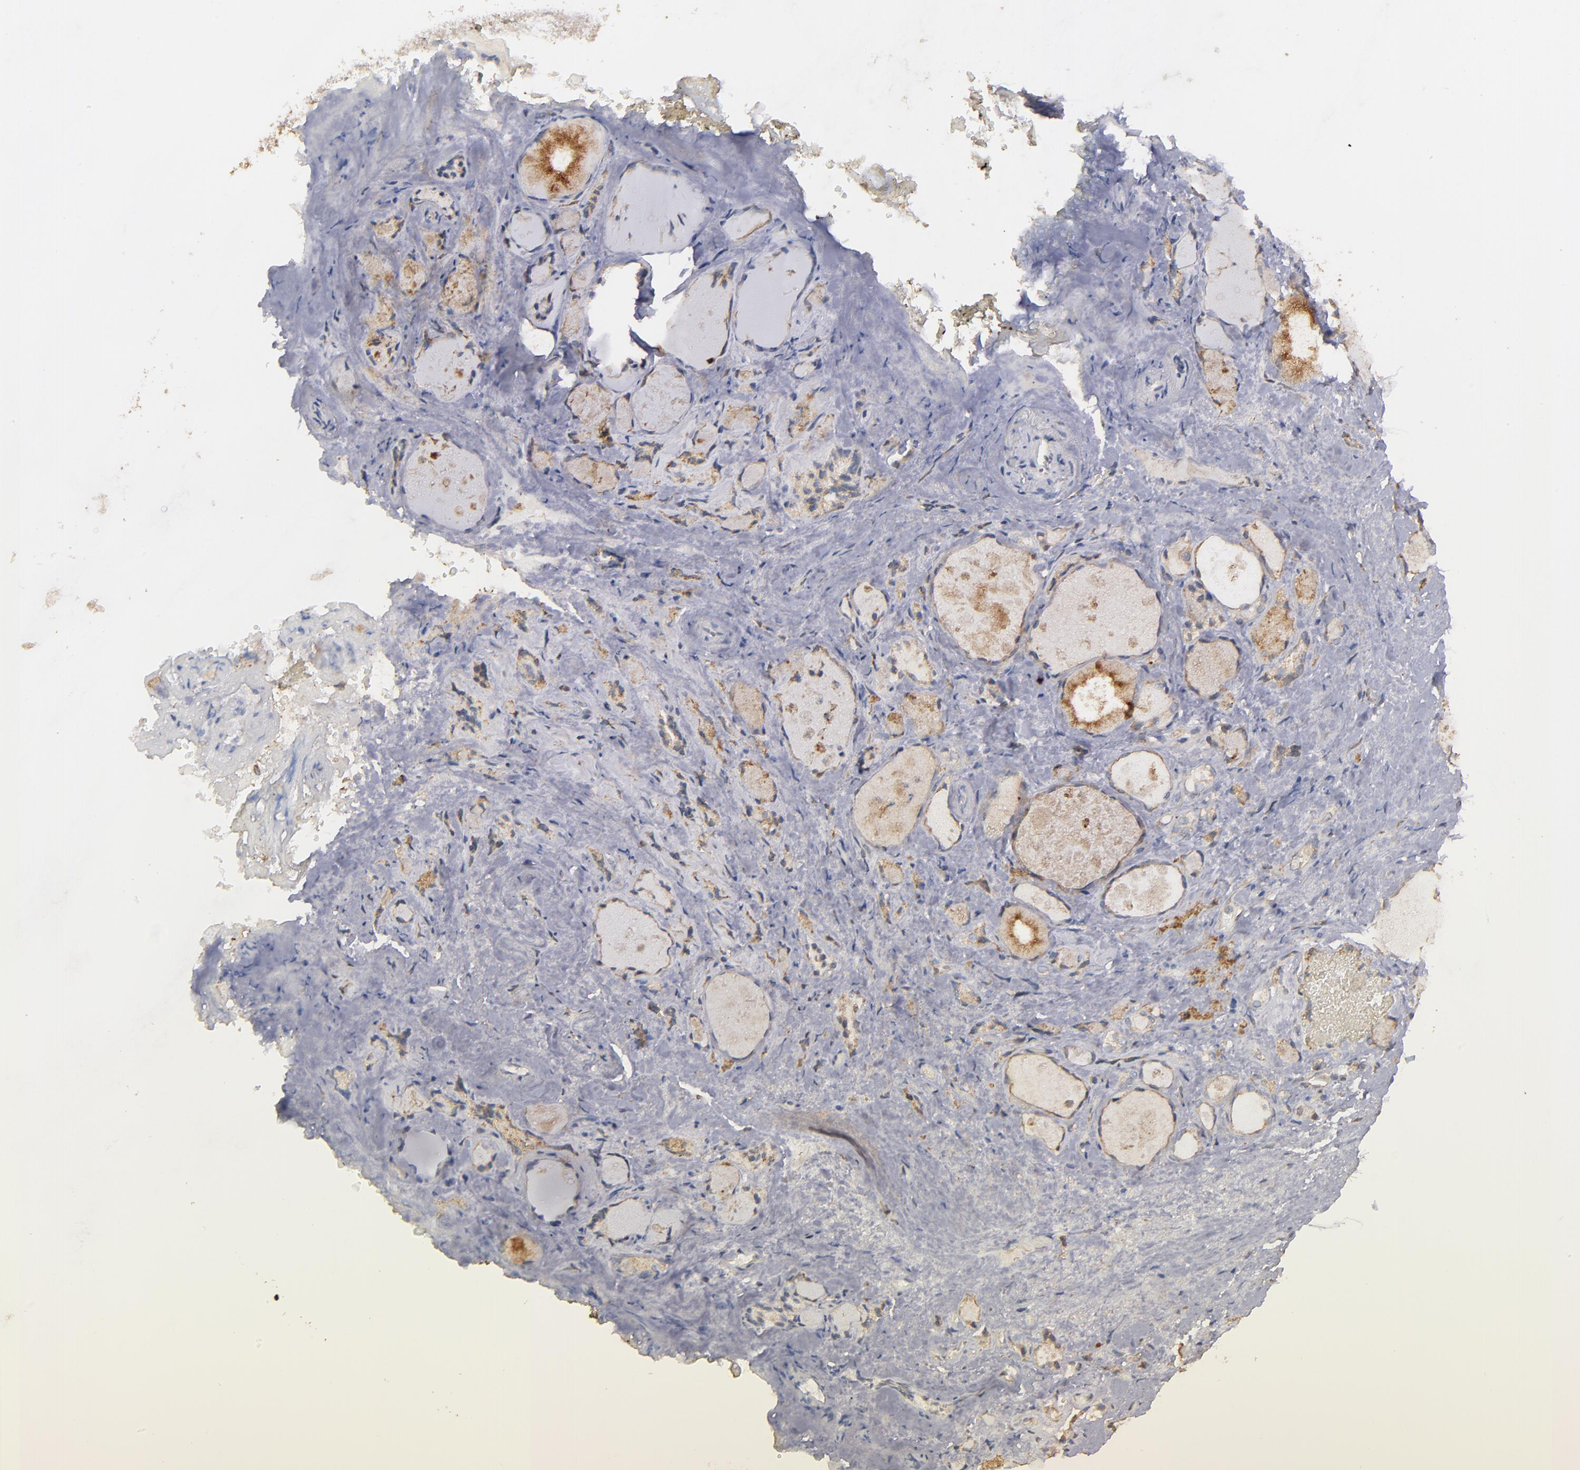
{"staining": {"intensity": "weak", "quantity": ">75%", "location": "cytoplasmic/membranous"}, "tissue": "thyroid gland", "cell_type": "Glandular cells", "image_type": "normal", "snomed": [{"axis": "morphology", "description": "Normal tissue, NOS"}, {"axis": "topography", "description": "Thyroid gland"}], "caption": "A high-resolution histopathology image shows immunohistochemistry (IHC) staining of benign thyroid gland, which shows weak cytoplasmic/membranous positivity in approximately >75% of glandular cells. Nuclei are stained in blue.", "gene": "DMD", "patient": {"sex": "female", "age": 75}}